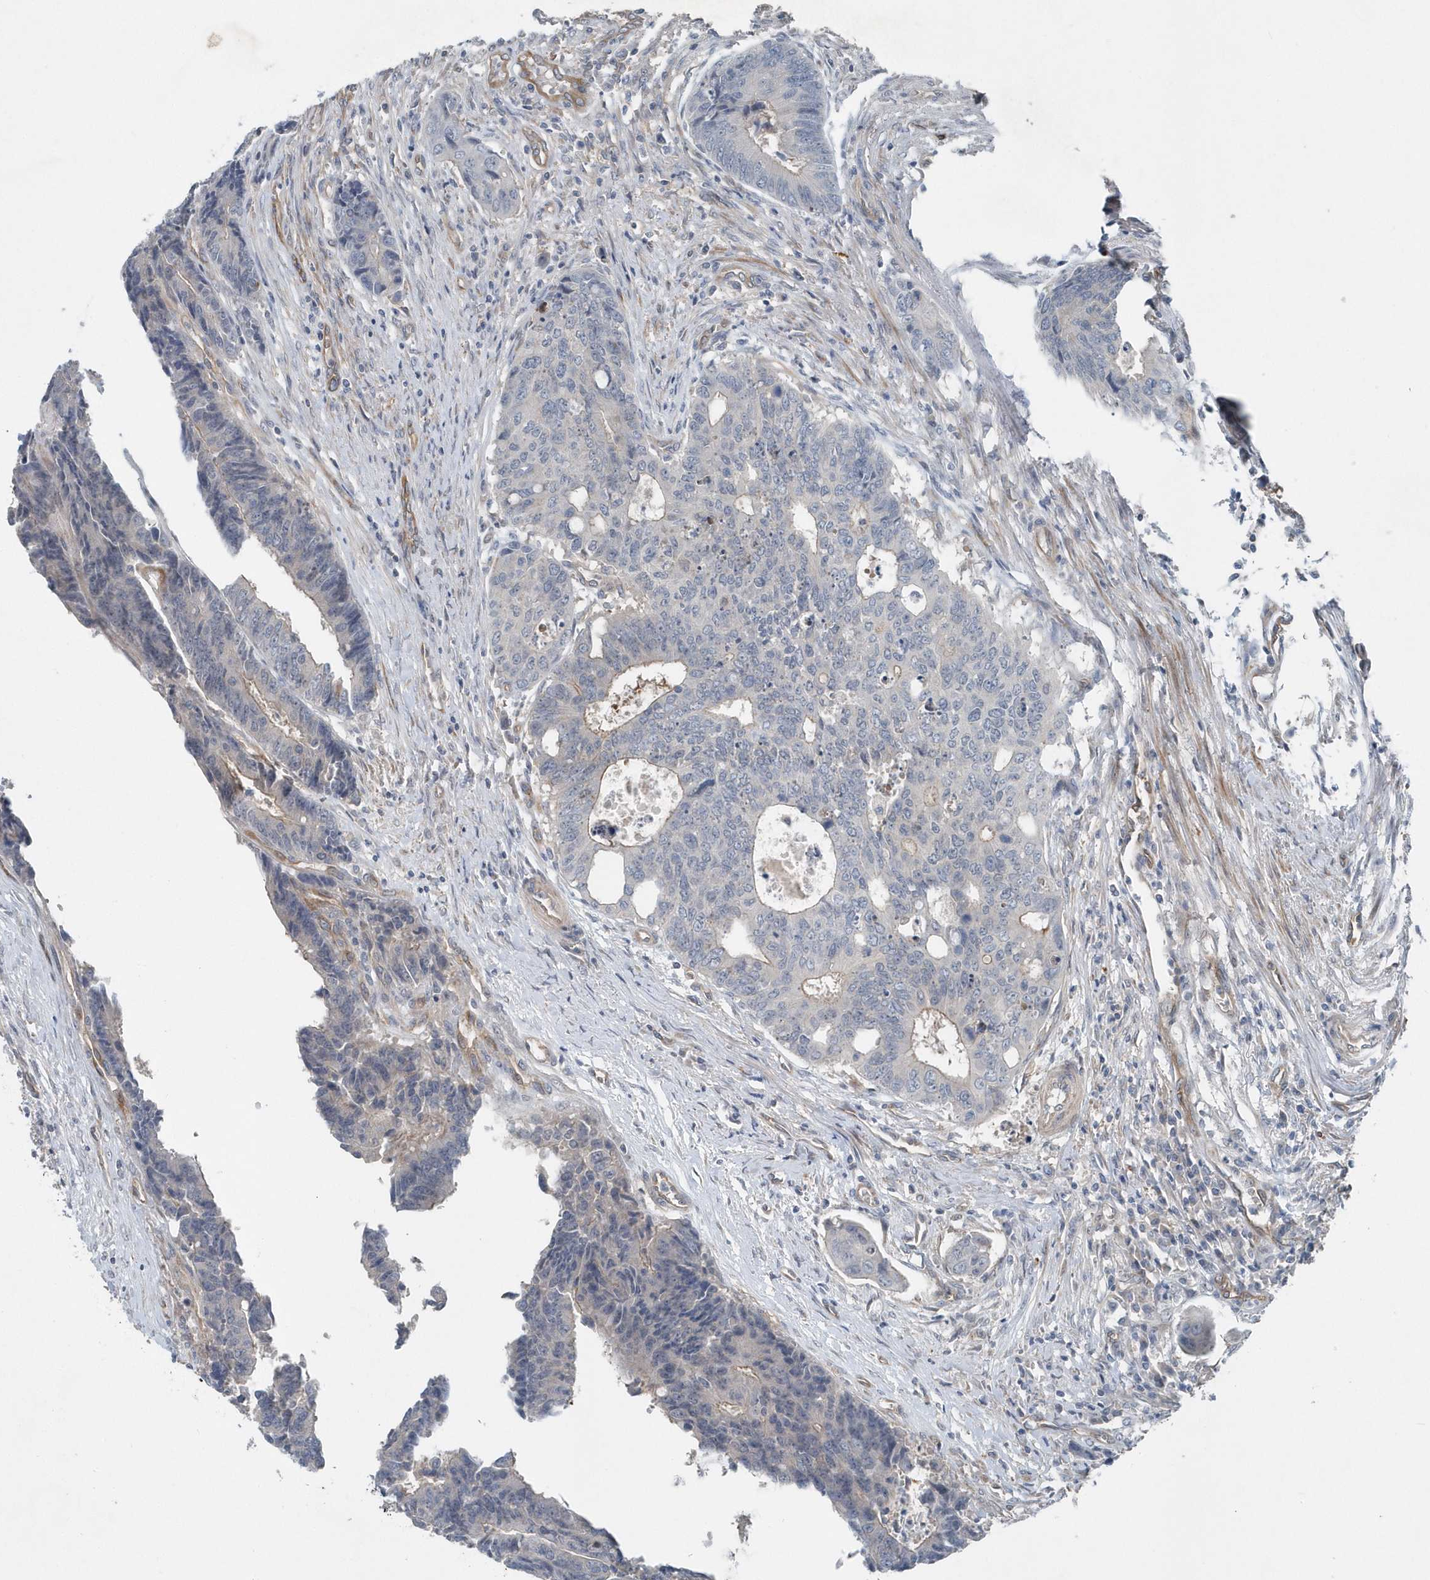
{"staining": {"intensity": "negative", "quantity": "none", "location": "none"}, "tissue": "colorectal cancer", "cell_type": "Tumor cells", "image_type": "cancer", "snomed": [{"axis": "morphology", "description": "Adenocarcinoma, NOS"}, {"axis": "topography", "description": "Rectum"}], "caption": "A high-resolution micrograph shows immunohistochemistry staining of colorectal cancer (adenocarcinoma), which demonstrates no significant positivity in tumor cells.", "gene": "MCC", "patient": {"sex": "male", "age": 84}}